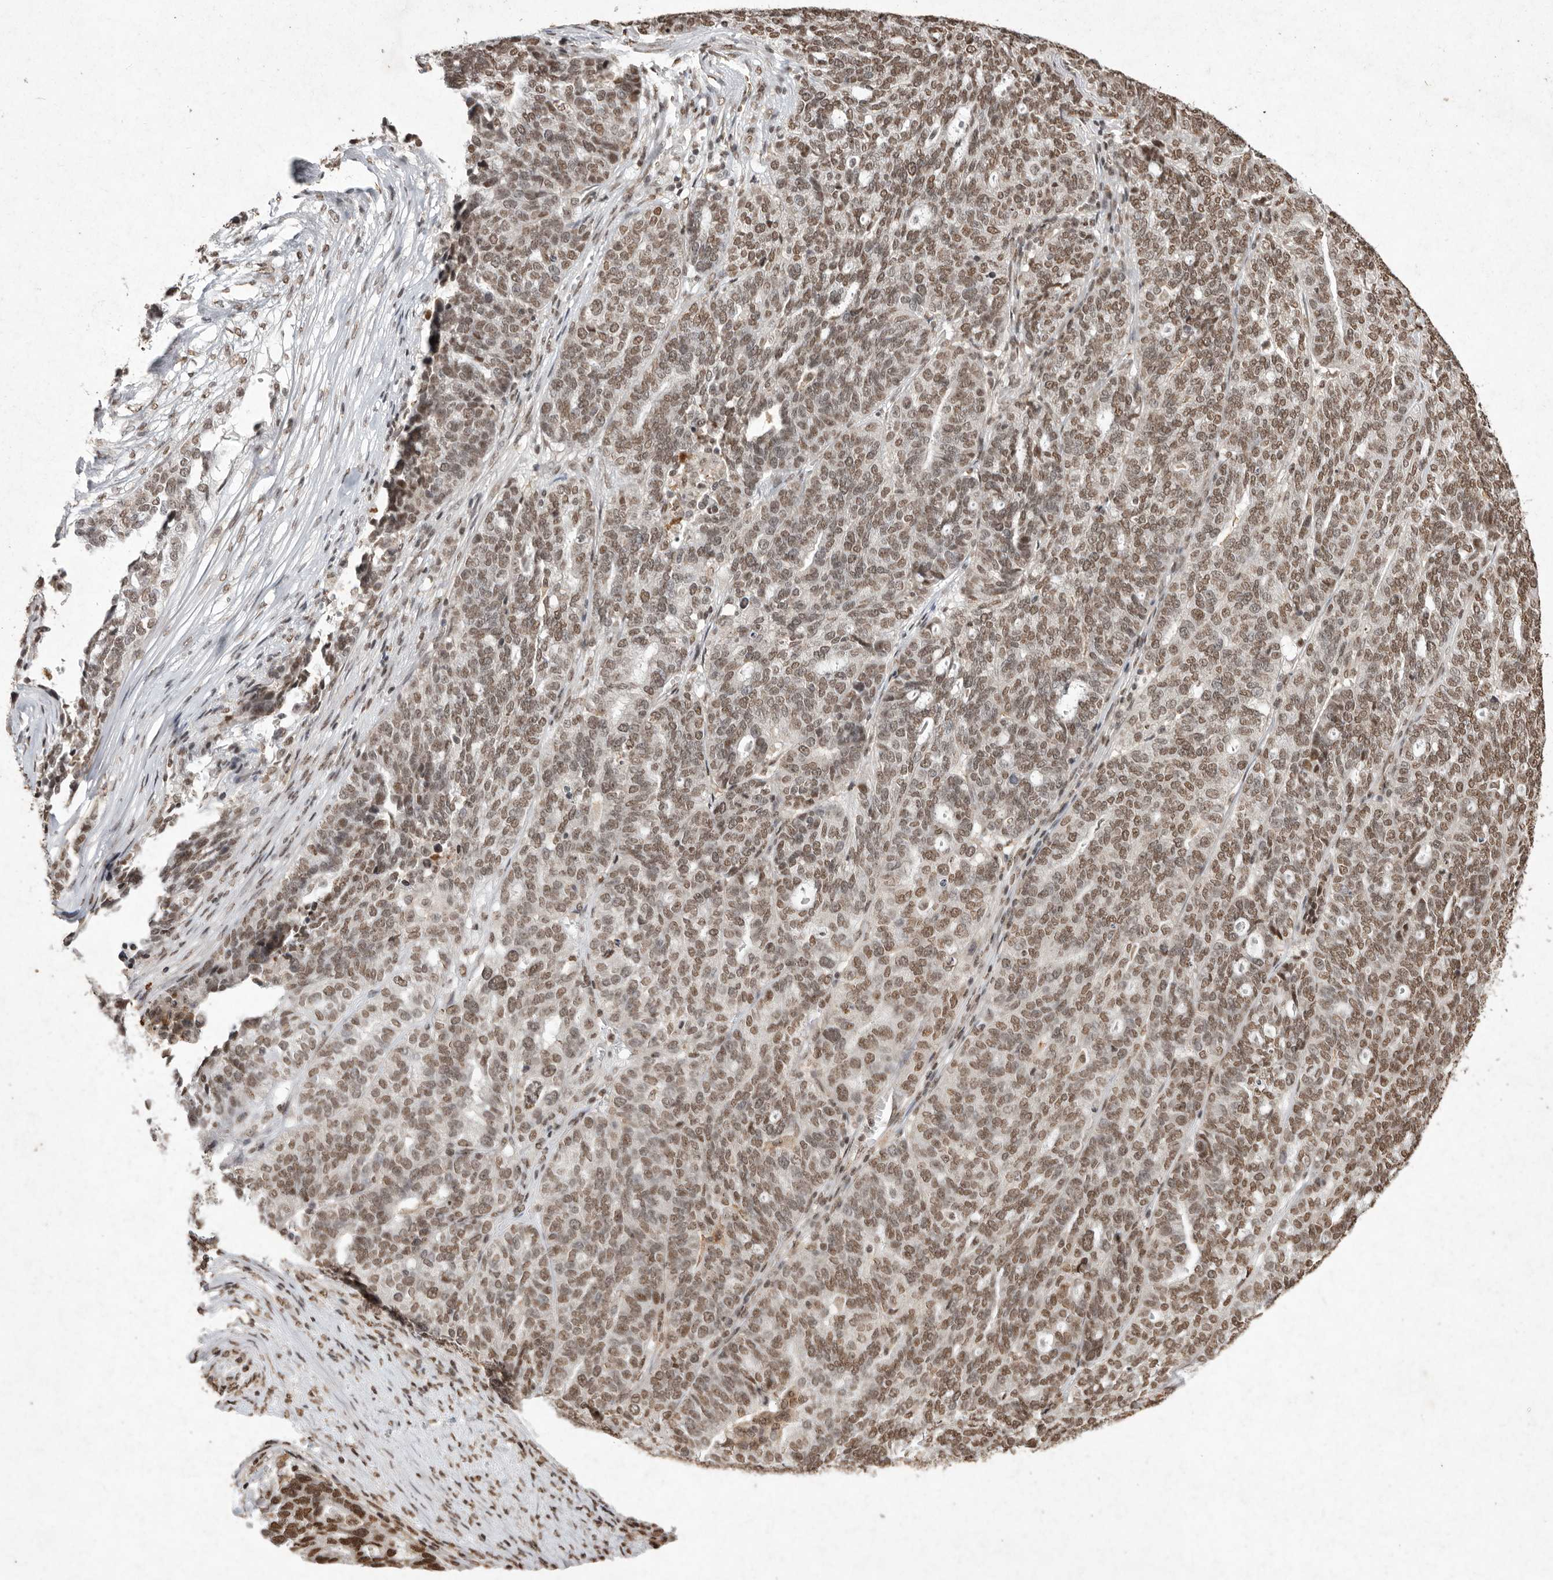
{"staining": {"intensity": "moderate", "quantity": ">75%", "location": "nuclear"}, "tissue": "ovarian cancer", "cell_type": "Tumor cells", "image_type": "cancer", "snomed": [{"axis": "morphology", "description": "Cystadenocarcinoma, serous, NOS"}, {"axis": "topography", "description": "Ovary"}], "caption": "The photomicrograph reveals a brown stain indicating the presence of a protein in the nuclear of tumor cells in ovarian cancer (serous cystadenocarcinoma).", "gene": "NKX3-2", "patient": {"sex": "female", "age": 59}}